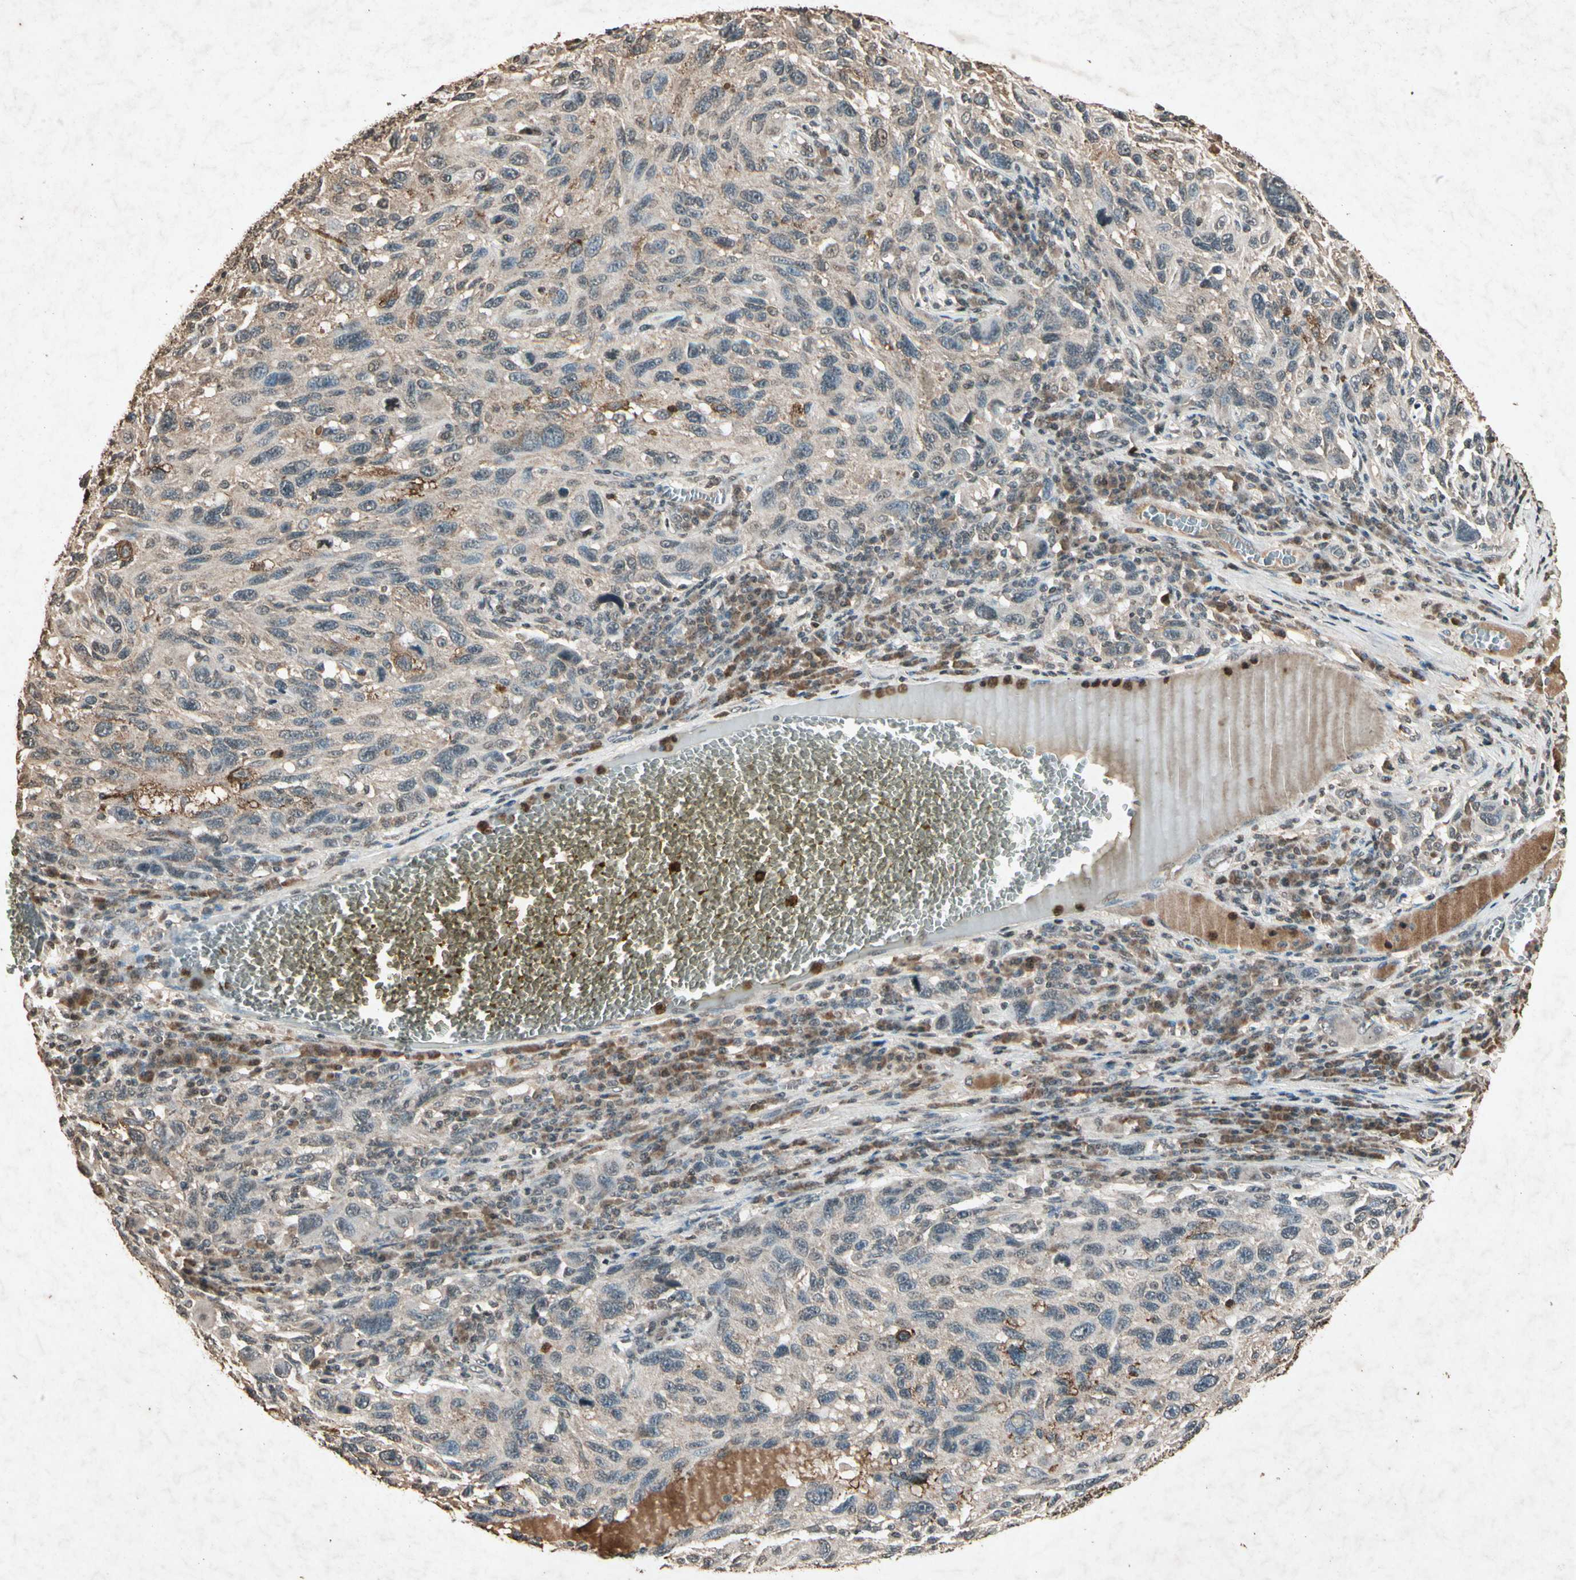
{"staining": {"intensity": "weak", "quantity": "25%-75%", "location": "cytoplasmic/membranous"}, "tissue": "melanoma", "cell_type": "Tumor cells", "image_type": "cancer", "snomed": [{"axis": "morphology", "description": "Malignant melanoma, NOS"}, {"axis": "topography", "description": "Skin"}], "caption": "The image reveals a brown stain indicating the presence of a protein in the cytoplasmic/membranous of tumor cells in malignant melanoma.", "gene": "GC", "patient": {"sex": "male", "age": 53}}